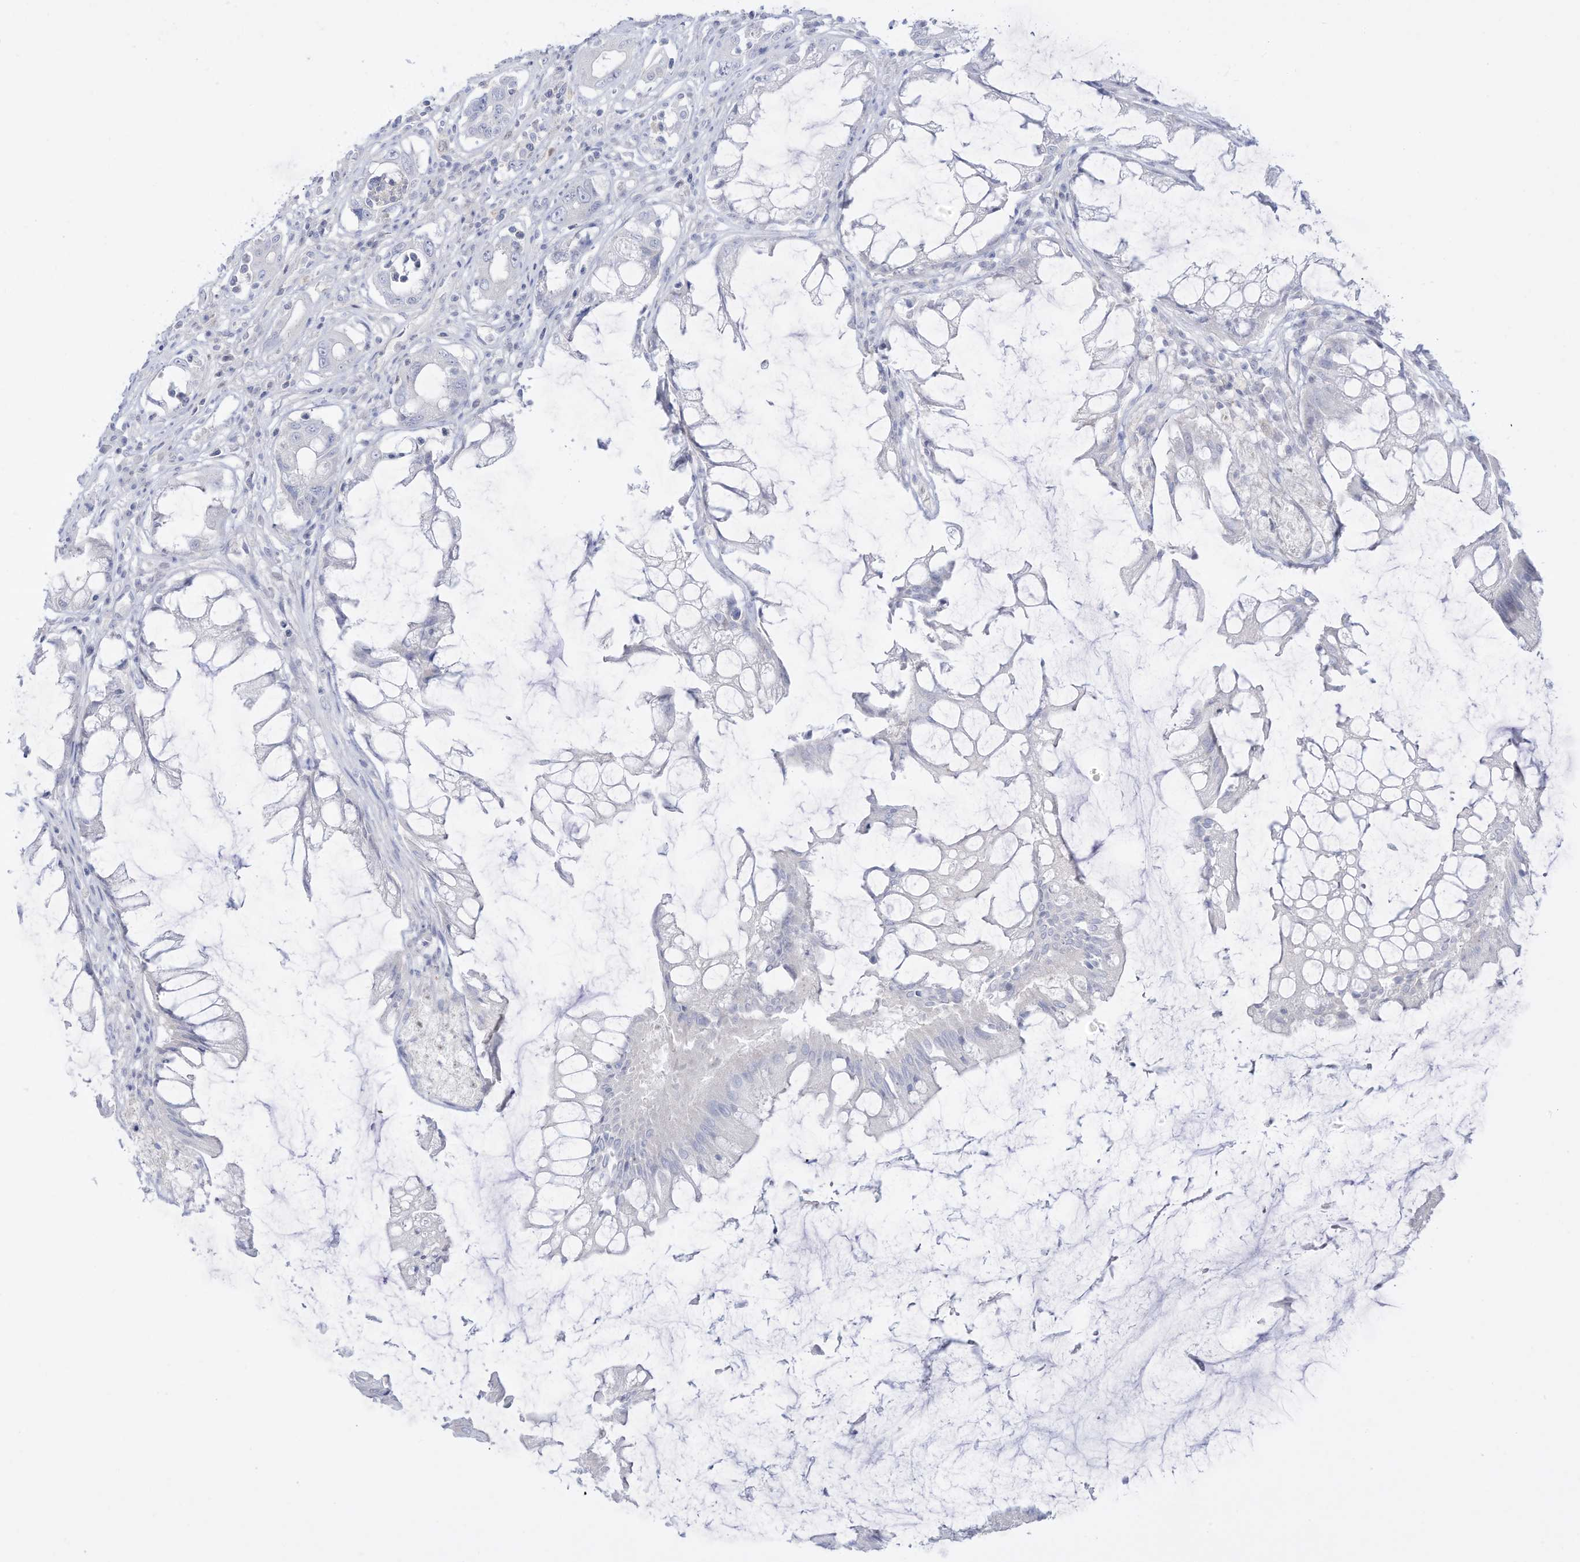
{"staining": {"intensity": "negative", "quantity": "none", "location": "none"}, "tissue": "colorectal cancer", "cell_type": "Tumor cells", "image_type": "cancer", "snomed": [{"axis": "morphology", "description": "Adenocarcinoma, NOS"}, {"axis": "topography", "description": "Rectum"}], "caption": "Immunohistochemical staining of human colorectal adenocarcinoma reveals no significant positivity in tumor cells. (DAB (3,3'-diaminobenzidine) immunohistochemistry (IHC), high magnification).", "gene": "DMKN", "patient": {"sex": "female", "age": 65}}